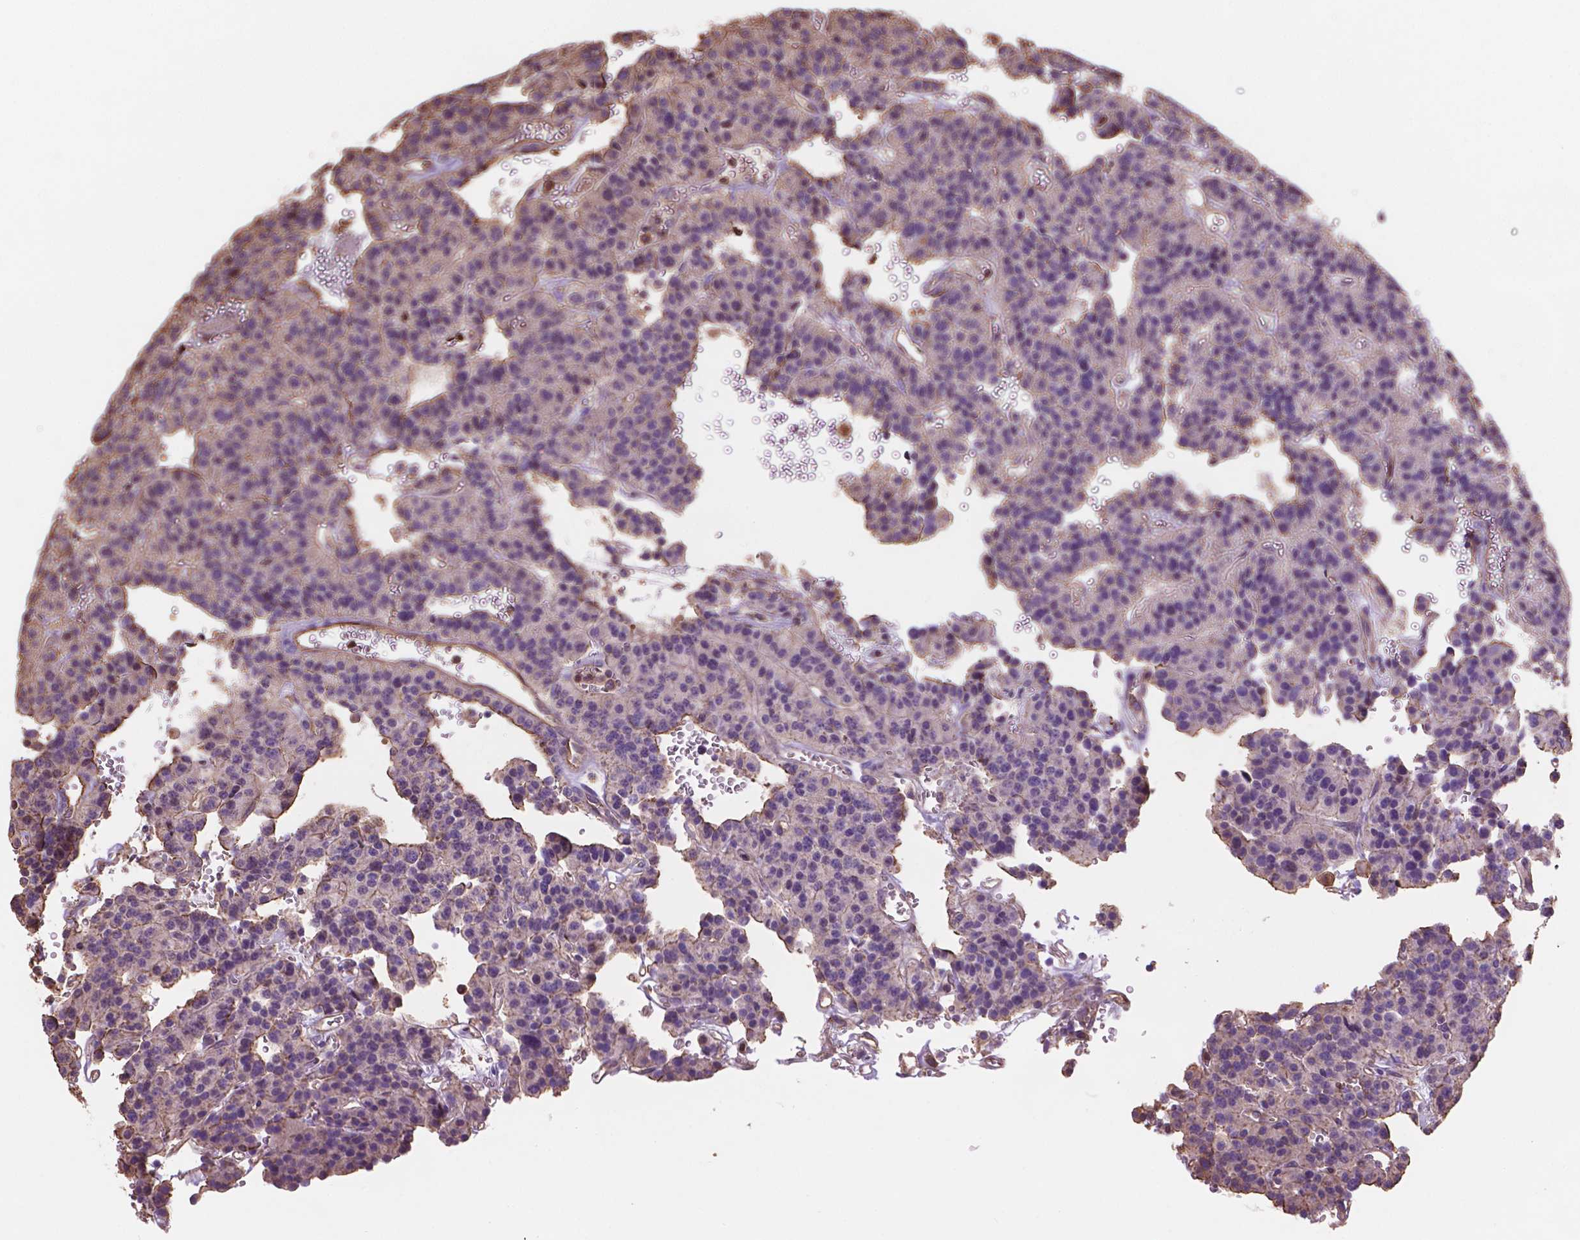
{"staining": {"intensity": "moderate", "quantity": "<25%", "location": "cytoplasmic/membranous"}, "tissue": "carcinoid", "cell_type": "Tumor cells", "image_type": "cancer", "snomed": [{"axis": "morphology", "description": "Carcinoid, malignant, NOS"}, {"axis": "topography", "description": "Lung"}], "caption": "The histopathology image reveals a brown stain indicating the presence of a protein in the cytoplasmic/membranous of tumor cells in carcinoid (malignant).", "gene": "NIPA2", "patient": {"sex": "female", "age": 71}}